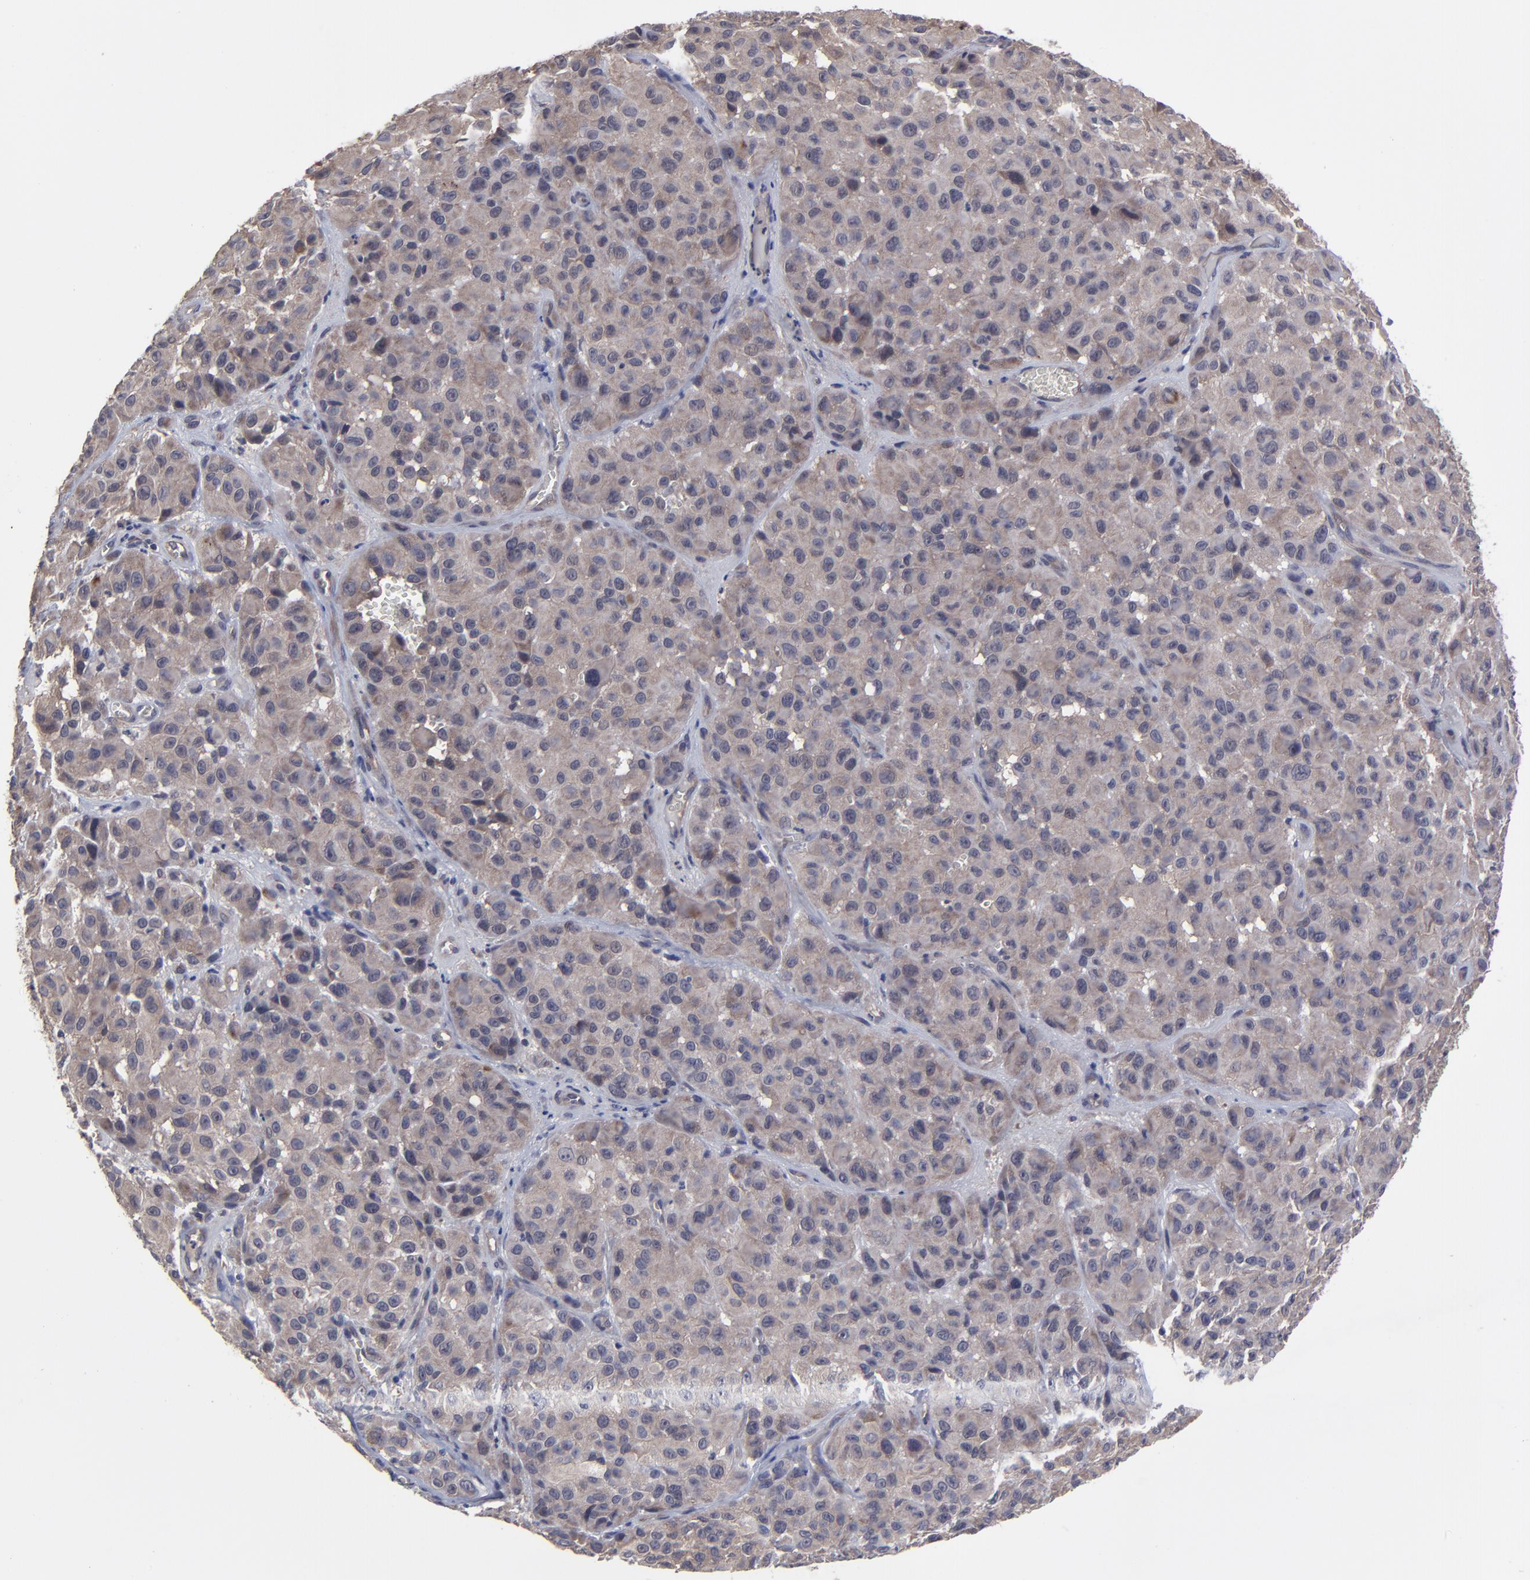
{"staining": {"intensity": "weak", "quantity": ">75%", "location": "cytoplasmic/membranous"}, "tissue": "melanoma", "cell_type": "Tumor cells", "image_type": "cancer", "snomed": [{"axis": "morphology", "description": "Malignant melanoma, NOS"}, {"axis": "topography", "description": "Skin"}], "caption": "Melanoma stained with a protein marker exhibits weak staining in tumor cells.", "gene": "ZNF780B", "patient": {"sex": "female", "age": 21}}